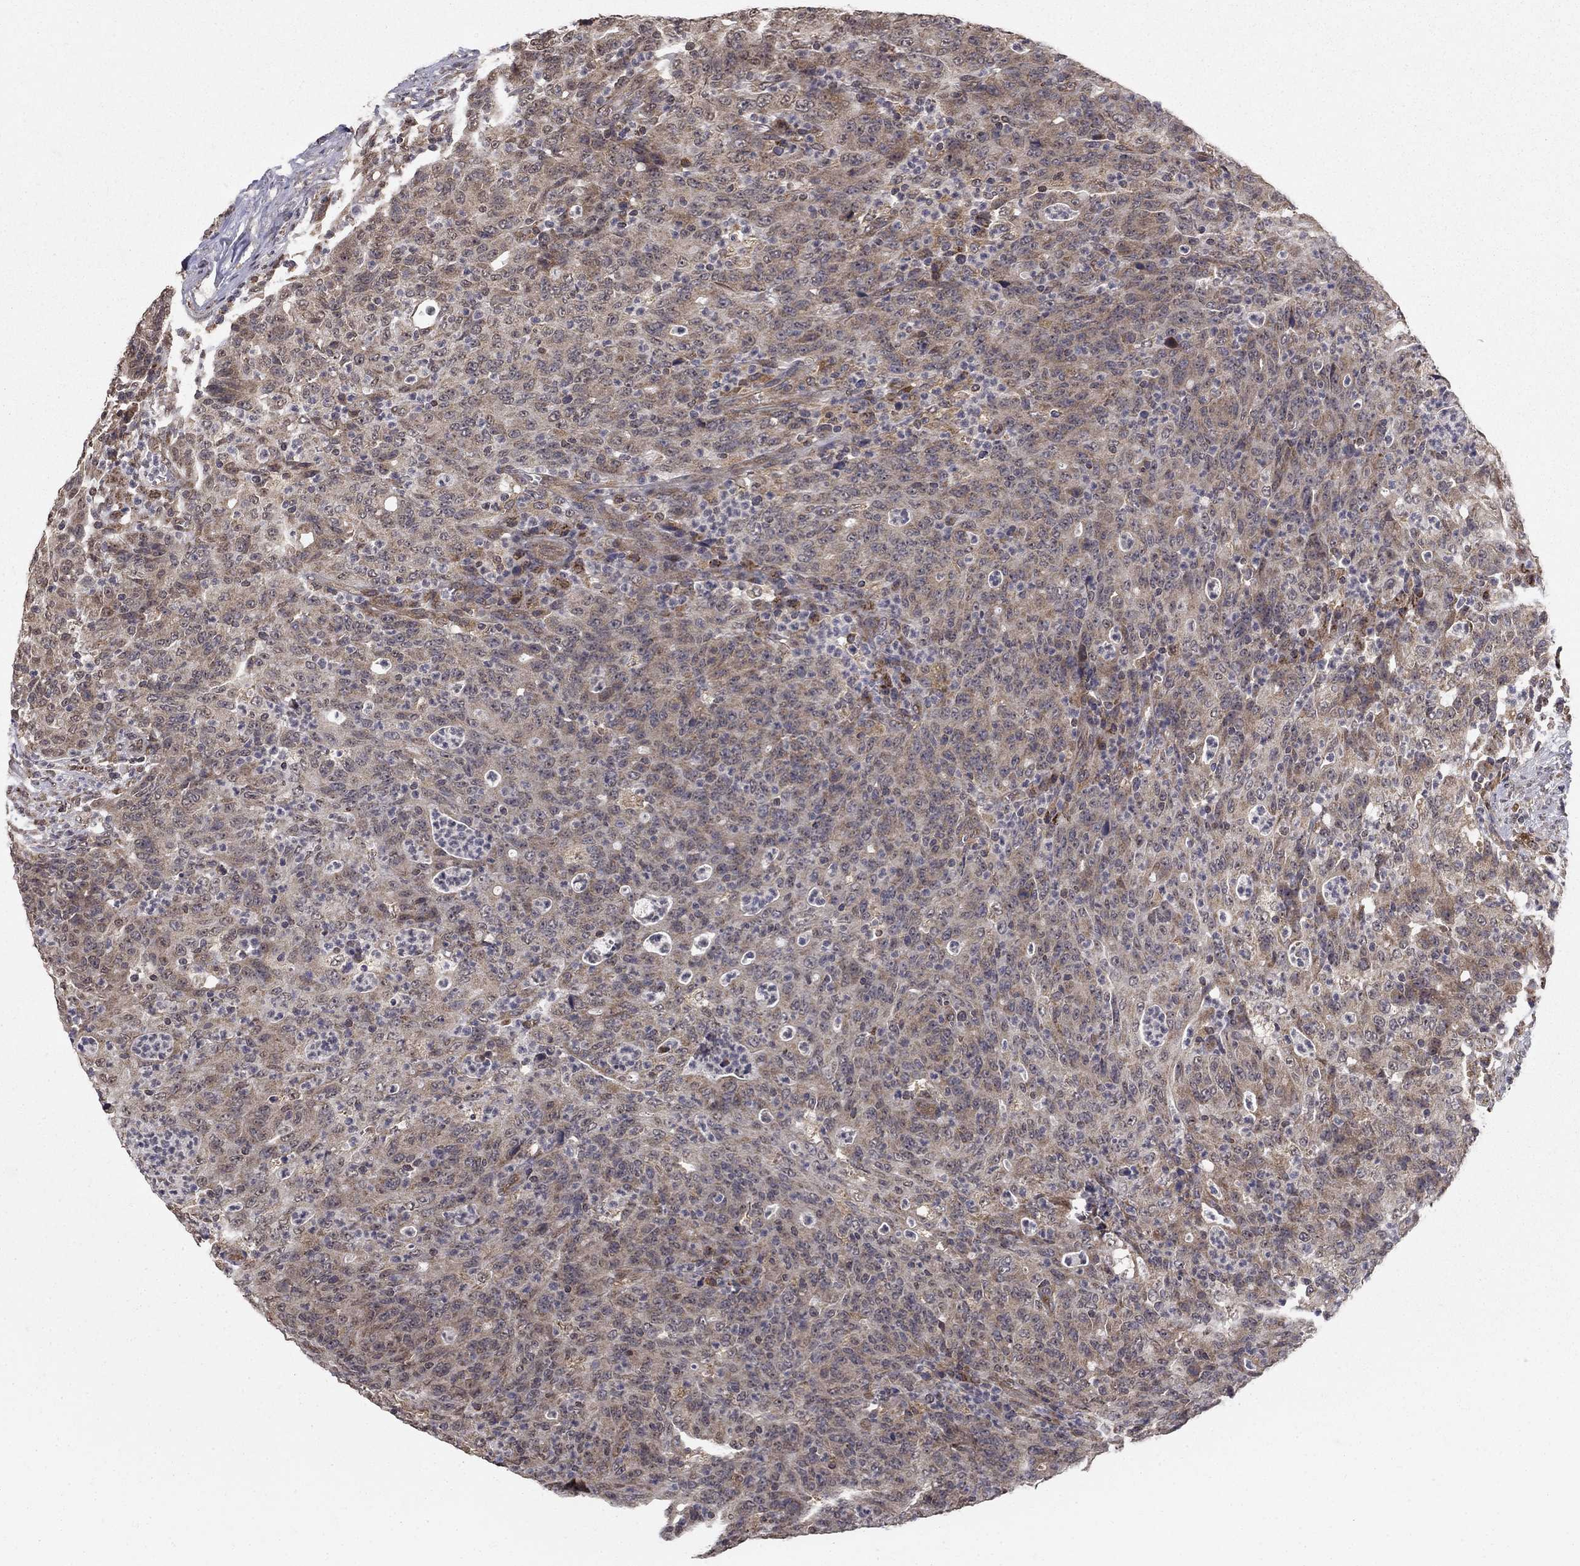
{"staining": {"intensity": "weak", "quantity": ">75%", "location": "cytoplasmic/membranous"}, "tissue": "colorectal cancer", "cell_type": "Tumor cells", "image_type": "cancer", "snomed": [{"axis": "morphology", "description": "Adenocarcinoma, NOS"}, {"axis": "topography", "description": "Colon"}], "caption": "Immunohistochemical staining of colorectal adenocarcinoma reveals low levels of weak cytoplasmic/membranous protein staining in about >75% of tumor cells. (DAB IHC, brown staining for protein, blue staining for nuclei).", "gene": "SLC2A13", "patient": {"sex": "male", "age": 70}}